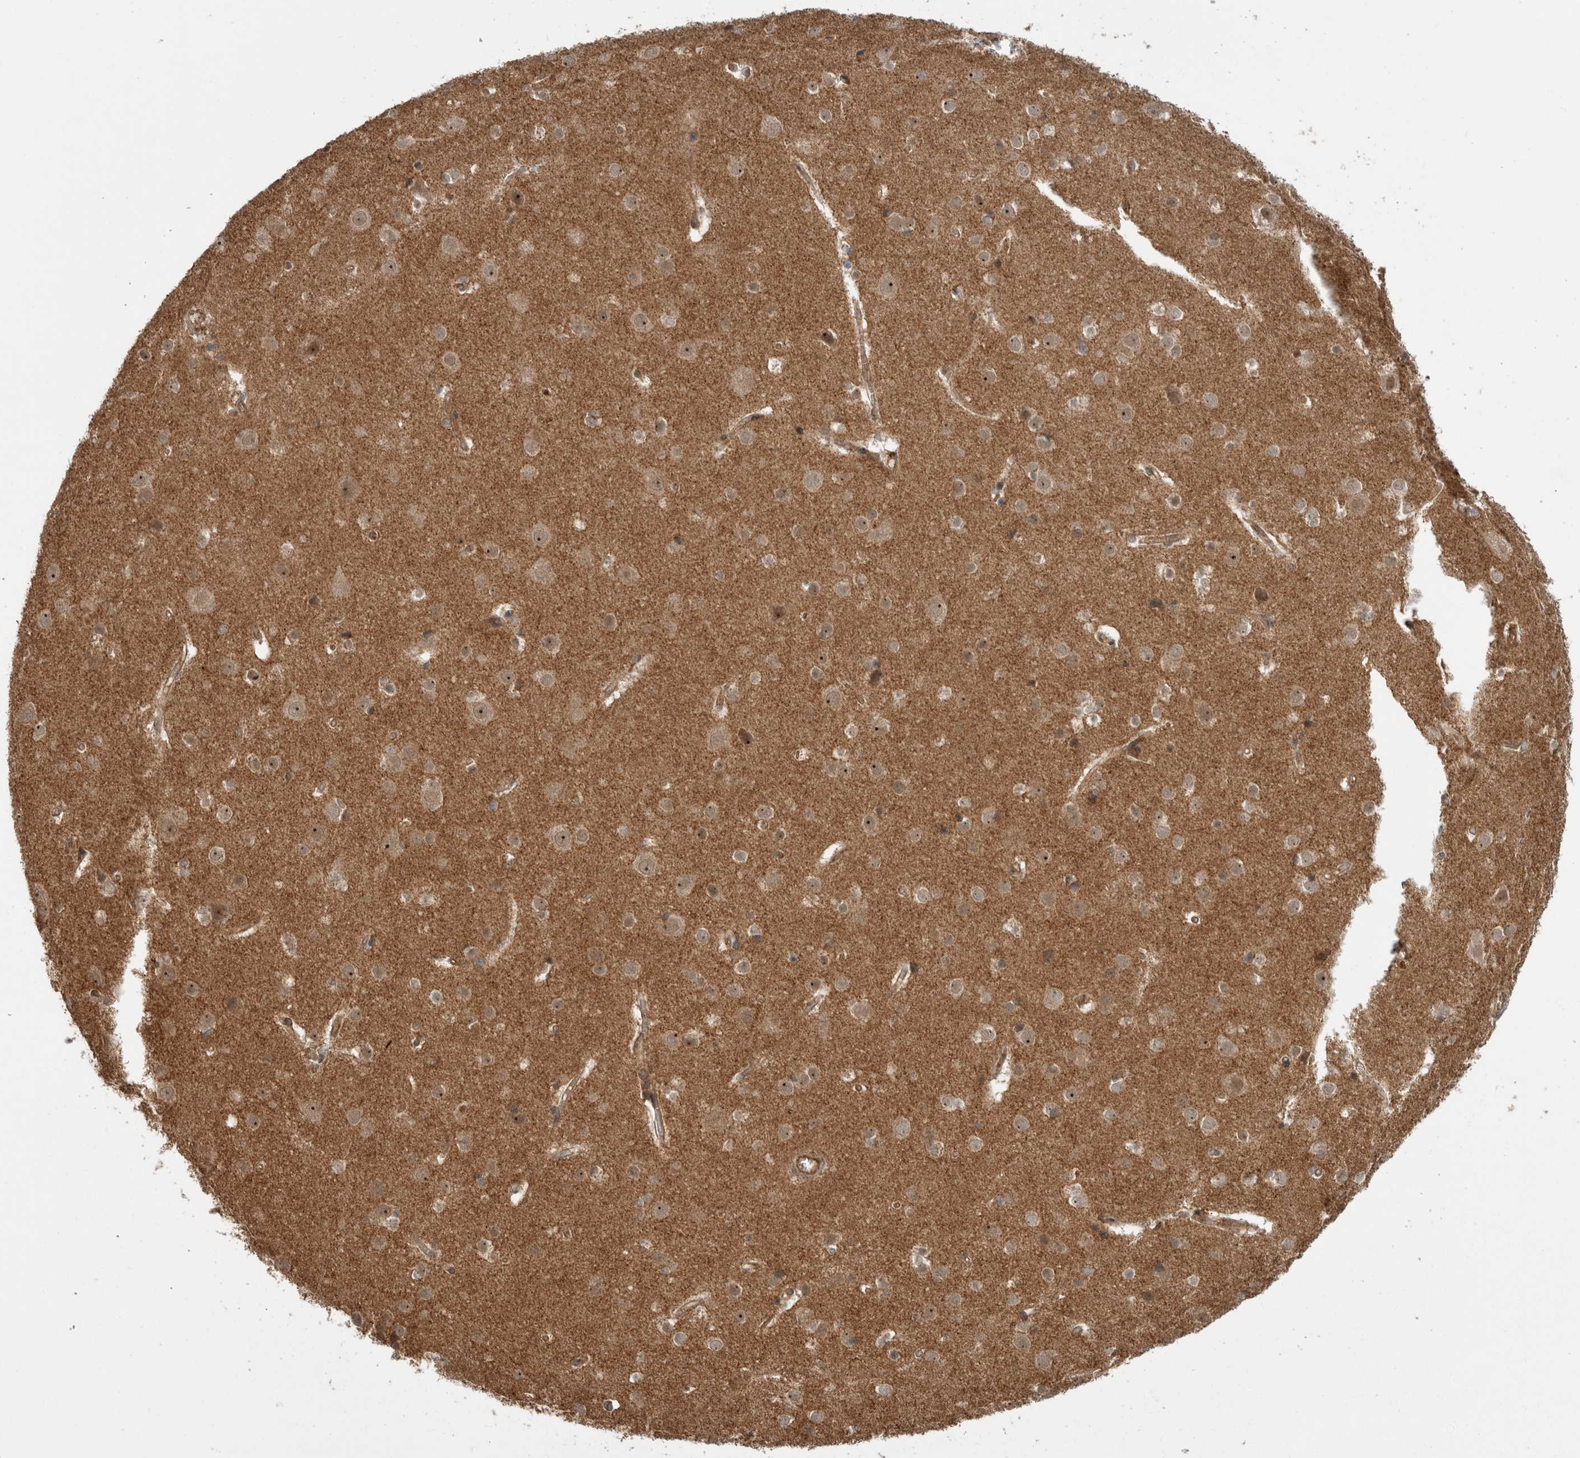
{"staining": {"intensity": "moderate", "quantity": ">75%", "location": "cytoplasmic/membranous"}, "tissue": "cerebral cortex", "cell_type": "Endothelial cells", "image_type": "normal", "snomed": [{"axis": "morphology", "description": "Normal tissue, NOS"}, {"axis": "topography", "description": "Cerebral cortex"}], "caption": "Immunohistochemistry photomicrograph of benign cerebral cortex: cerebral cortex stained using immunohistochemistry reveals medium levels of moderate protein expression localized specifically in the cytoplasmic/membranous of endothelial cells, appearing as a cytoplasmic/membranous brown color.", "gene": "DHDDS", "patient": {"sex": "male", "age": 54}}